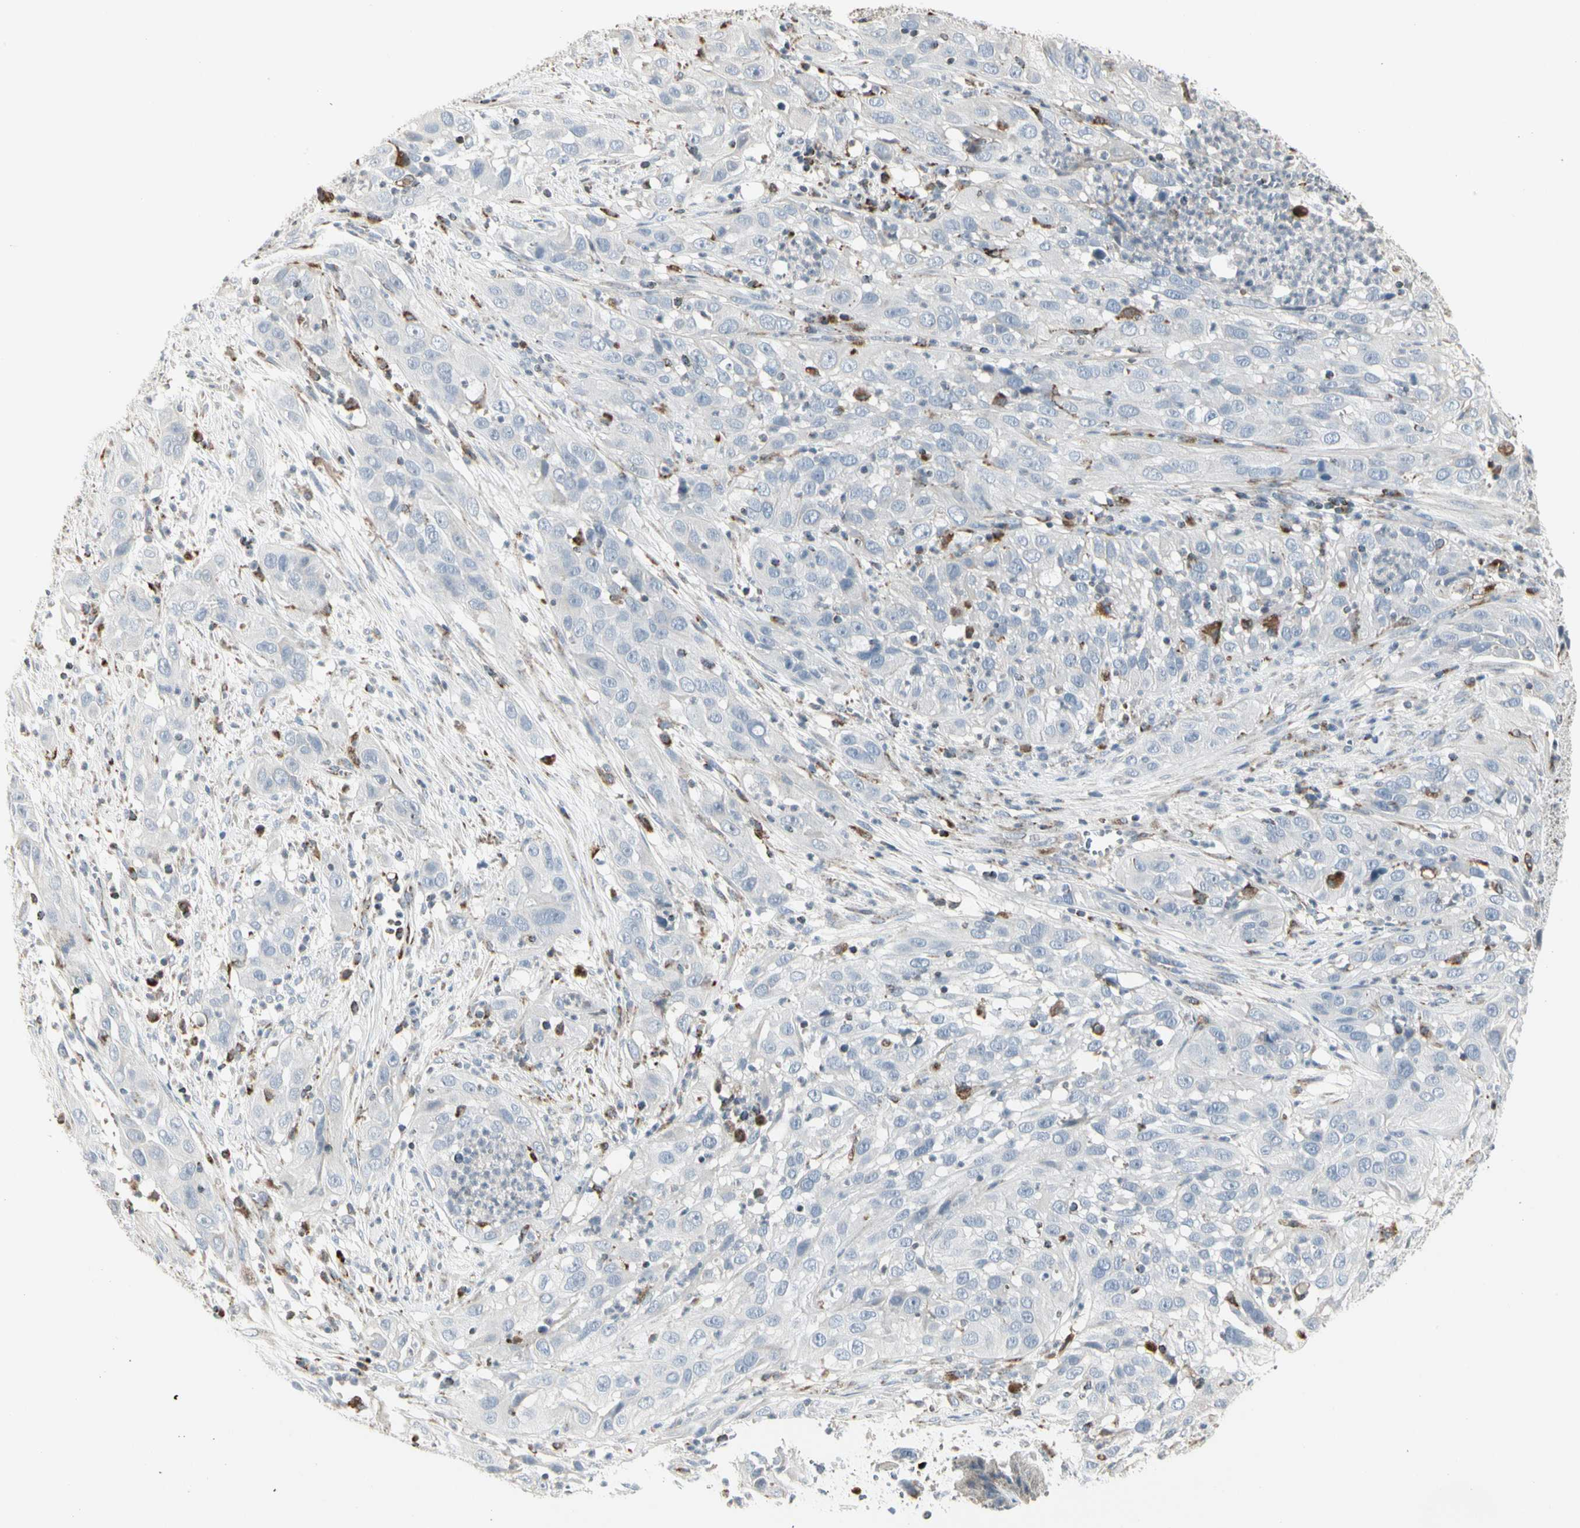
{"staining": {"intensity": "negative", "quantity": "none", "location": "none"}, "tissue": "cervical cancer", "cell_type": "Tumor cells", "image_type": "cancer", "snomed": [{"axis": "morphology", "description": "Squamous cell carcinoma, NOS"}, {"axis": "topography", "description": "Cervix"}], "caption": "Tumor cells show no significant expression in squamous cell carcinoma (cervical).", "gene": "TMEM176A", "patient": {"sex": "female", "age": 32}}